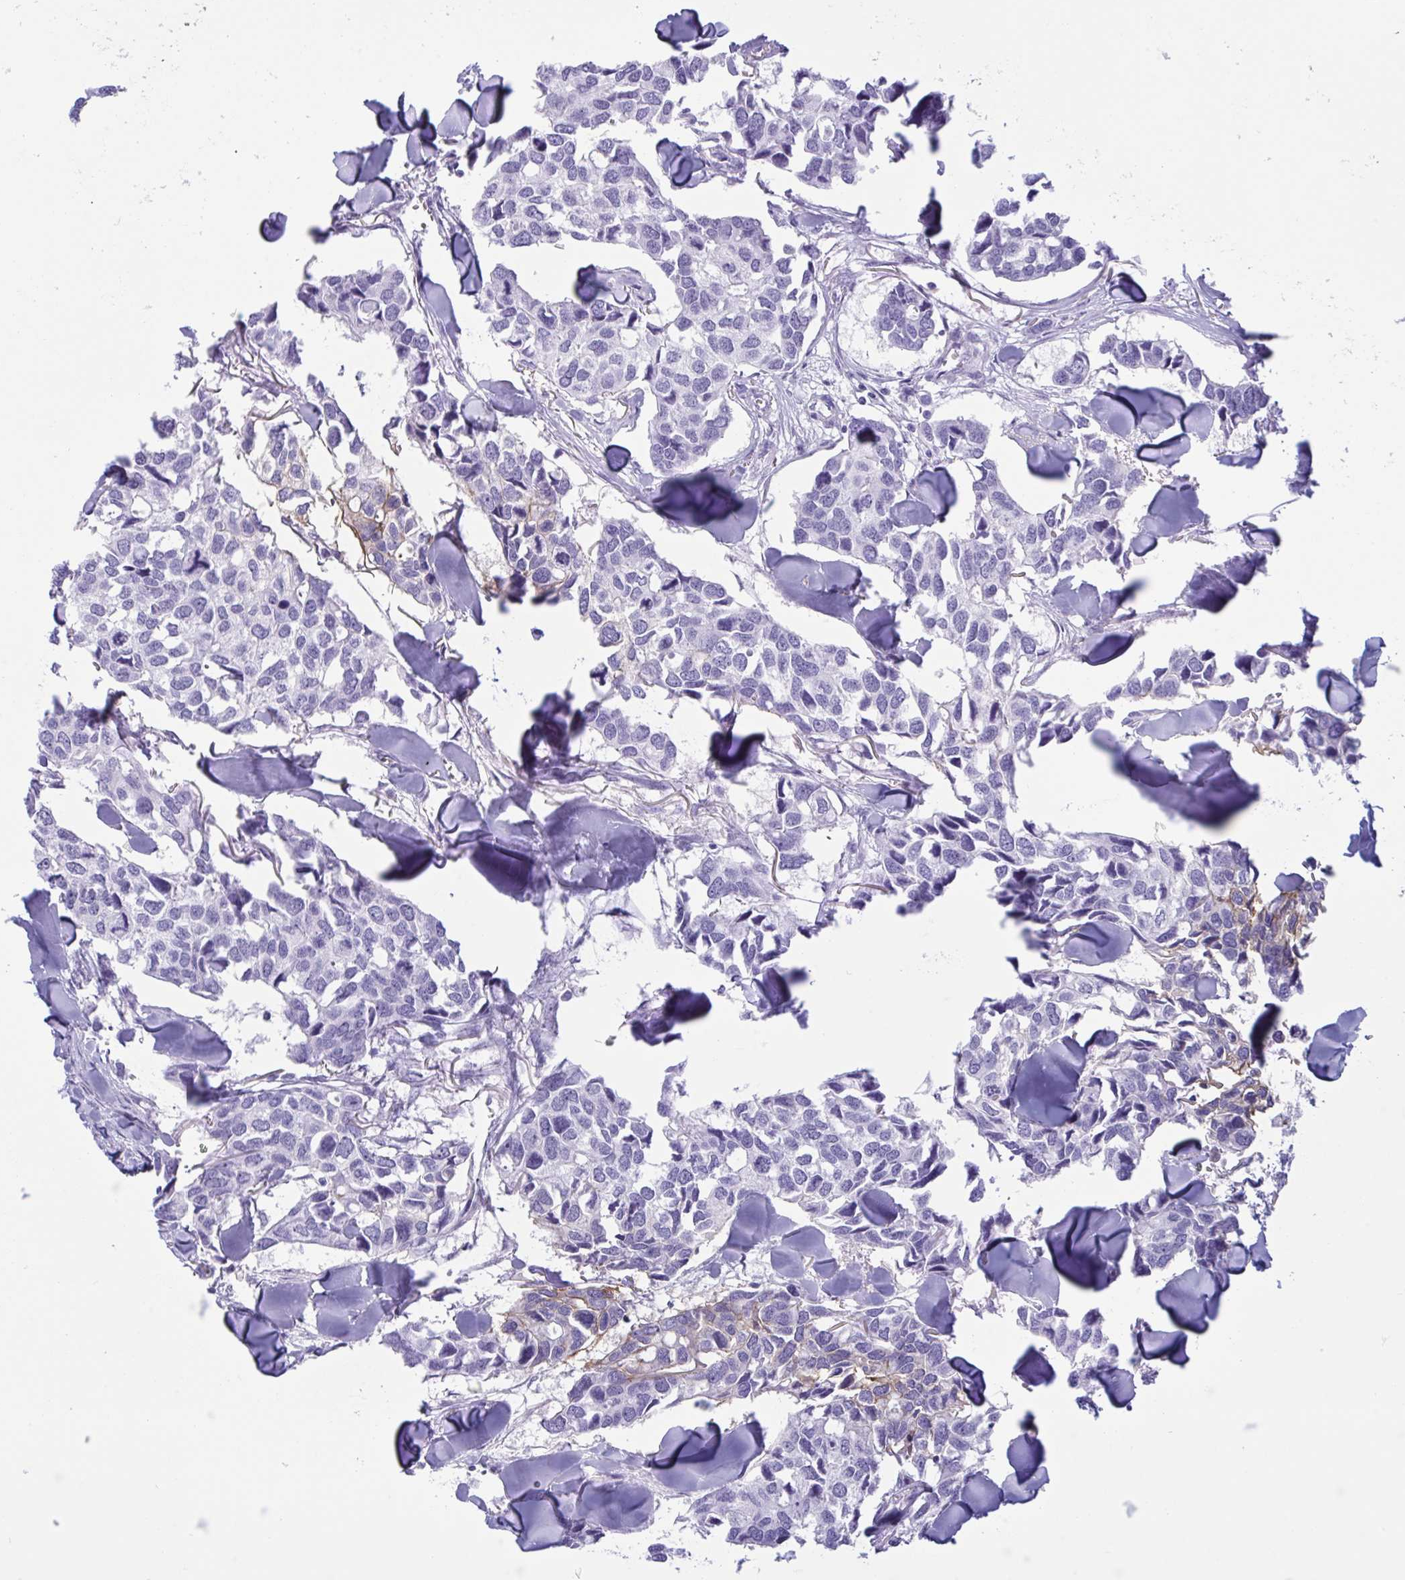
{"staining": {"intensity": "negative", "quantity": "none", "location": "none"}, "tissue": "breast cancer", "cell_type": "Tumor cells", "image_type": "cancer", "snomed": [{"axis": "morphology", "description": "Duct carcinoma"}, {"axis": "topography", "description": "Breast"}], "caption": "Immunohistochemistry (IHC) micrograph of neoplastic tissue: breast cancer (intraductal carcinoma) stained with DAB (3,3'-diaminobenzidine) exhibits no significant protein expression in tumor cells.", "gene": "SLC2A1", "patient": {"sex": "female", "age": 83}}